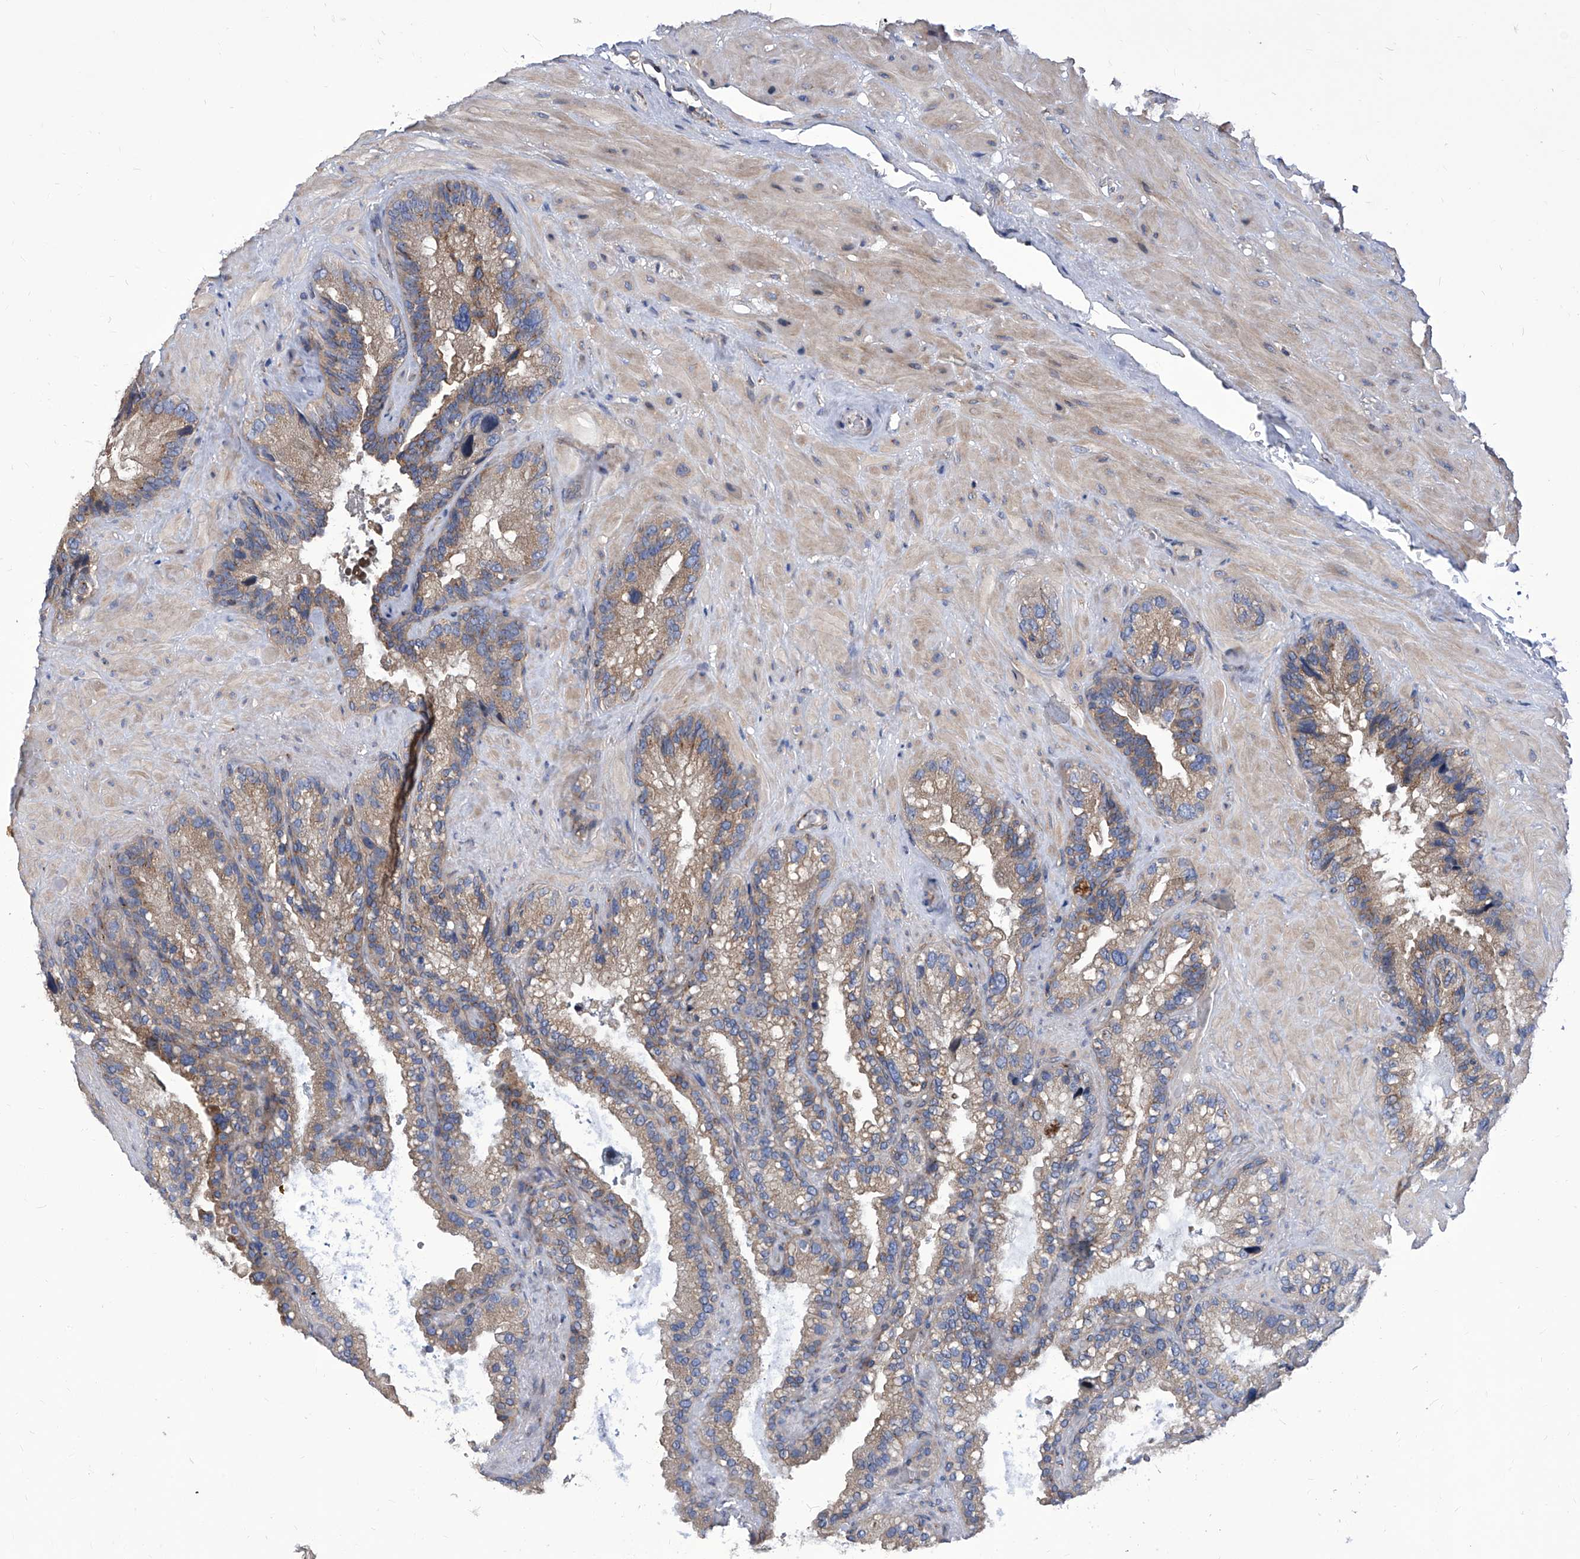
{"staining": {"intensity": "moderate", "quantity": "25%-75%", "location": "cytoplasmic/membranous"}, "tissue": "seminal vesicle", "cell_type": "Glandular cells", "image_type": "normal", "snomed": [{"axis": "morphology", "description": "Normal tissue, NOS"}, {"axis": "topography", "description": "Prostate"}, {"axis": "topography", "description": "Seminal veicle"}], "caption": "Brown immunohistochemical staining in unremarkable human seminal vesicle exhibits moderate cytoplasmic/membranous expression in about 25%-75% of glandular cells.", "gene": "TJAP1", "patient": {"sex": "male", "age": 68}}